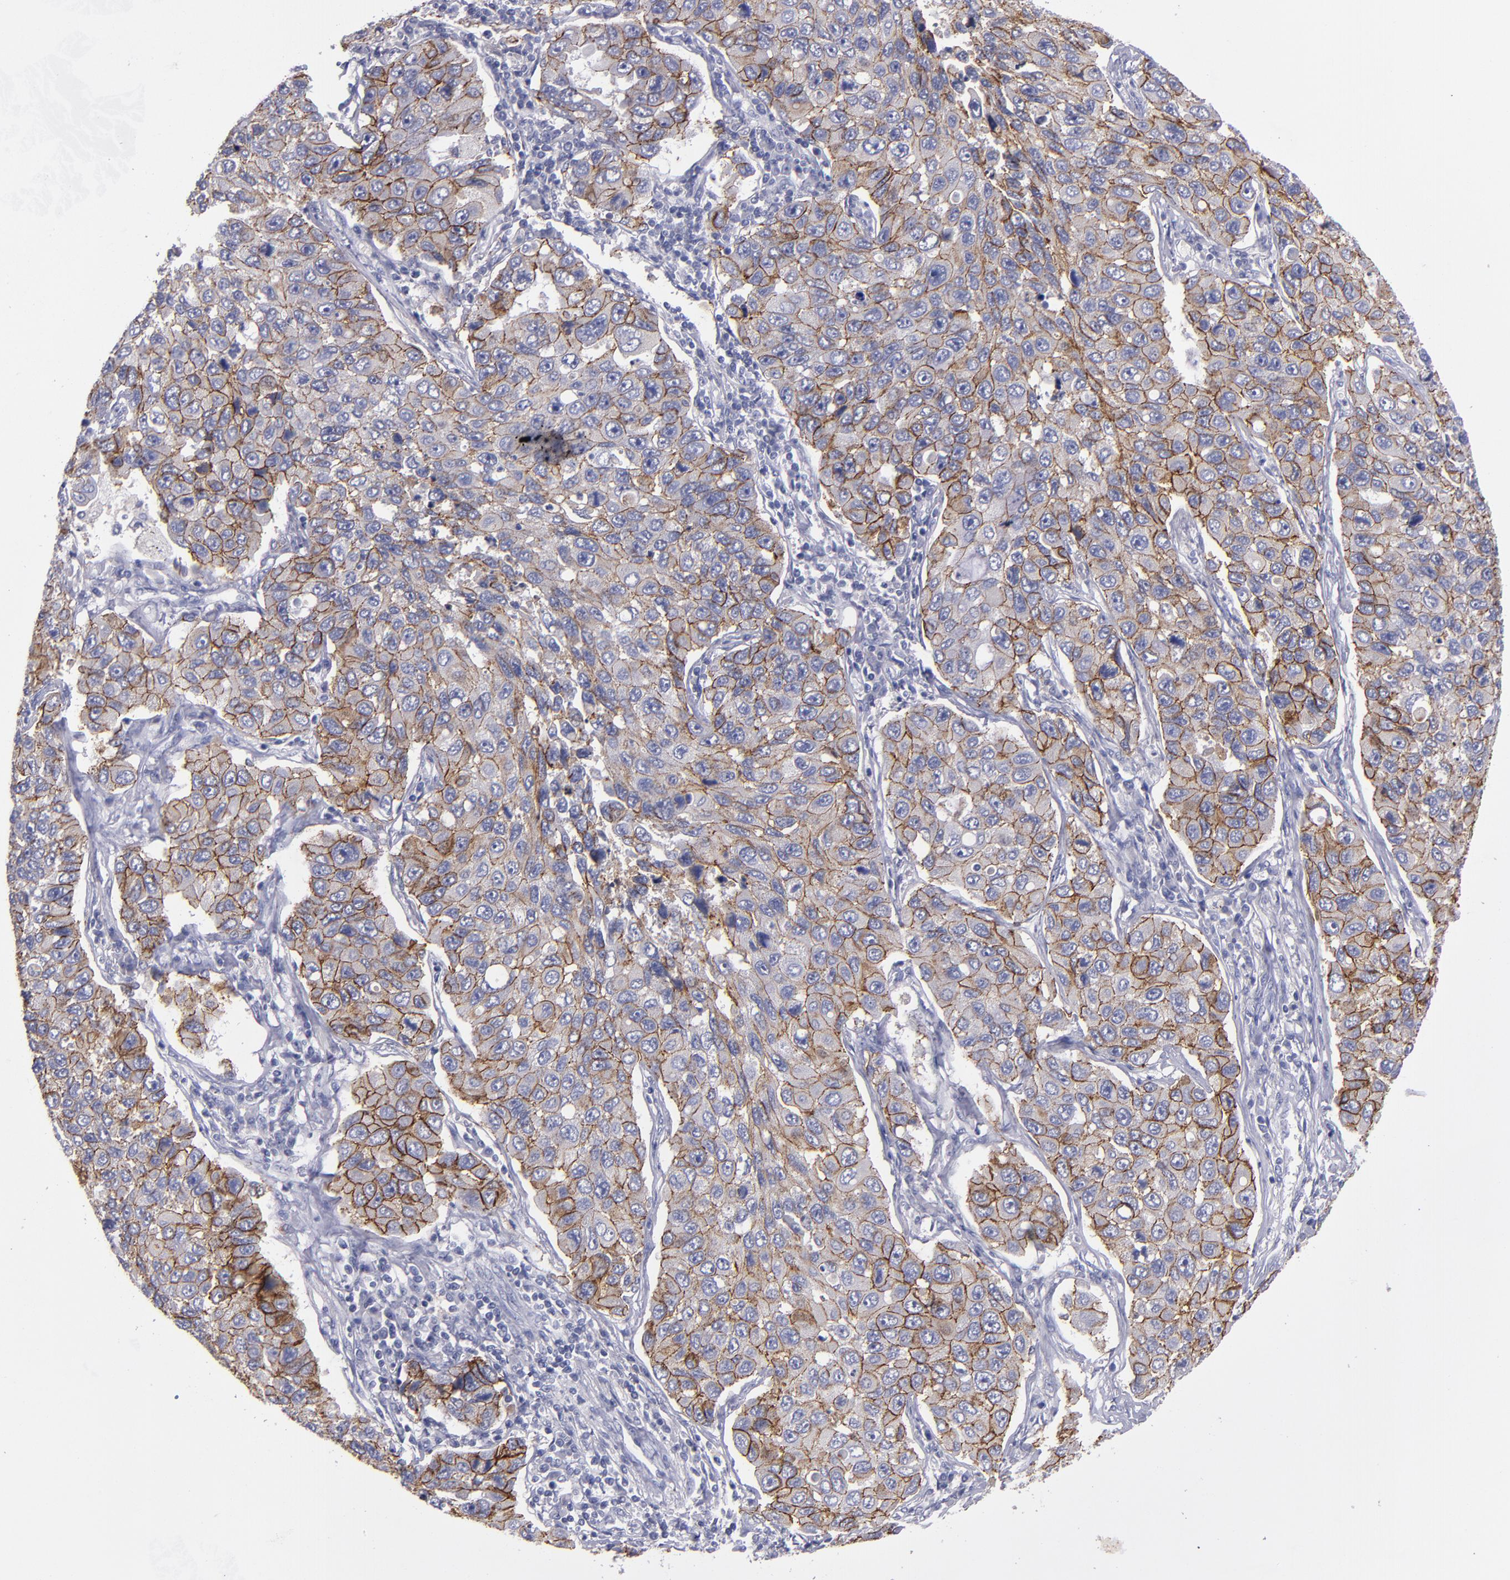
{"staining": {"intensity": "moderate", "quantity": ">75%", "location": "cytoplasmic/membranous"}, "tissue": "lung cancer", "cell_type": "Tumor cells", "image_type": "cancer", "snomed": [{"axis": "morphology", "description": "Adenocarcinoma, NOS"}, {"axis": "topography", "description": "Lung"}], "caption": "Protein analysis of lung cancer tissue exhibits moderate cytoplasmic/membranous staining in about >75% of tumor cells. (brown staining indicates protein expression, while blue staining denotes nuclei).", "gene": "CDH3", "patient": {"sex": "male", "age": 64}}